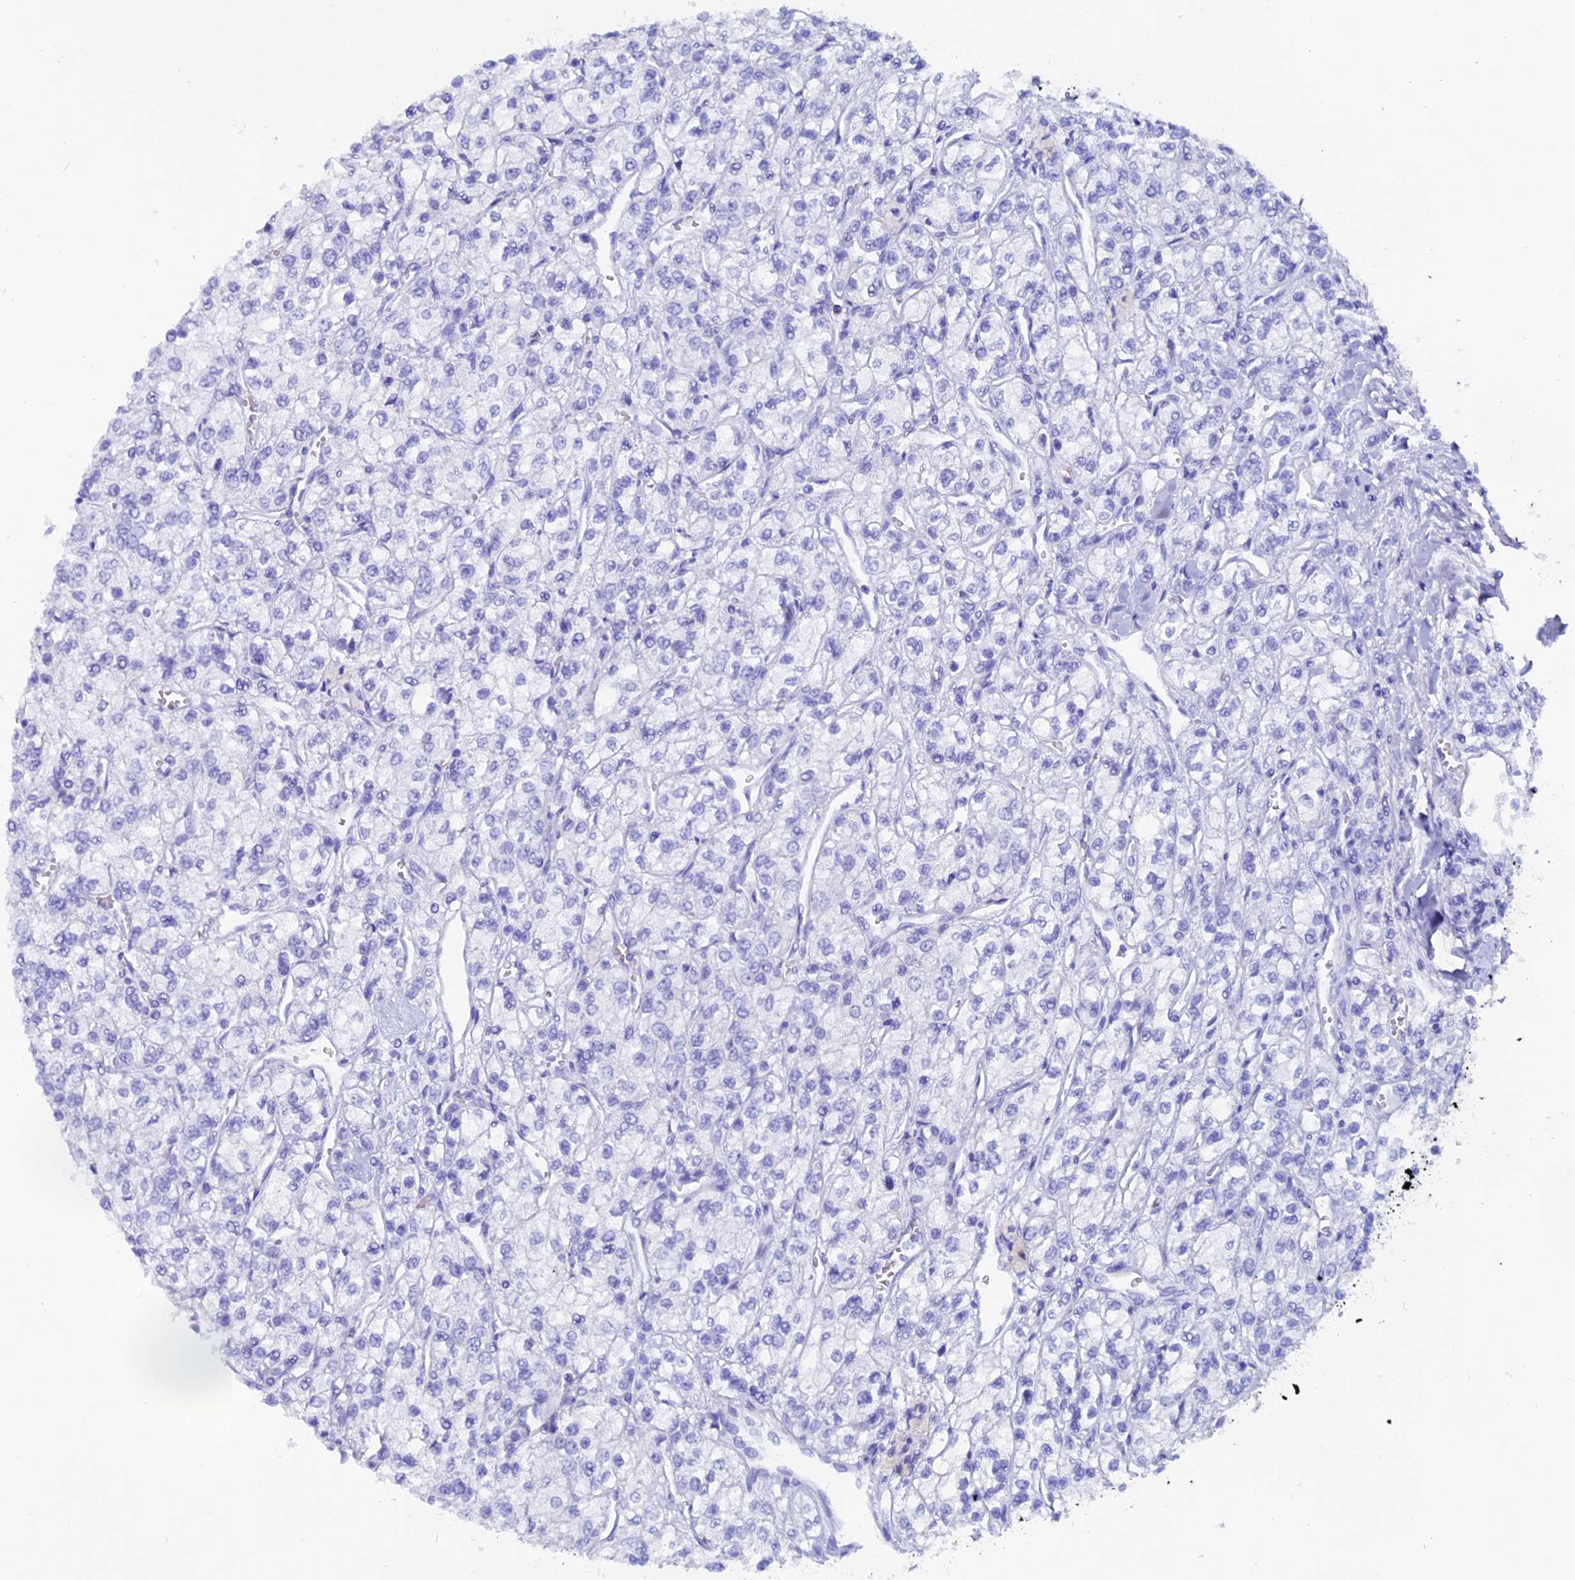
{"staining": {"intensity": "negative", "quantity": "none", "location": "none"}, "tissue": "renal cancer", "cell_type": "Tumor cells", "image_type": "cancer", "snomed": [{"axis": "morphology", "description": "Adenocarcinoma, NOS"}, {"axis": "topography", "description": "Kidney"}], "caption": "This is a photomicrograph of immunohistochemistry staining of adenocarcinoma (renal), which shows no expression in tumor cells.", "gene": "ANKRD29", "patient": {"sex": "male", "age": 80}}